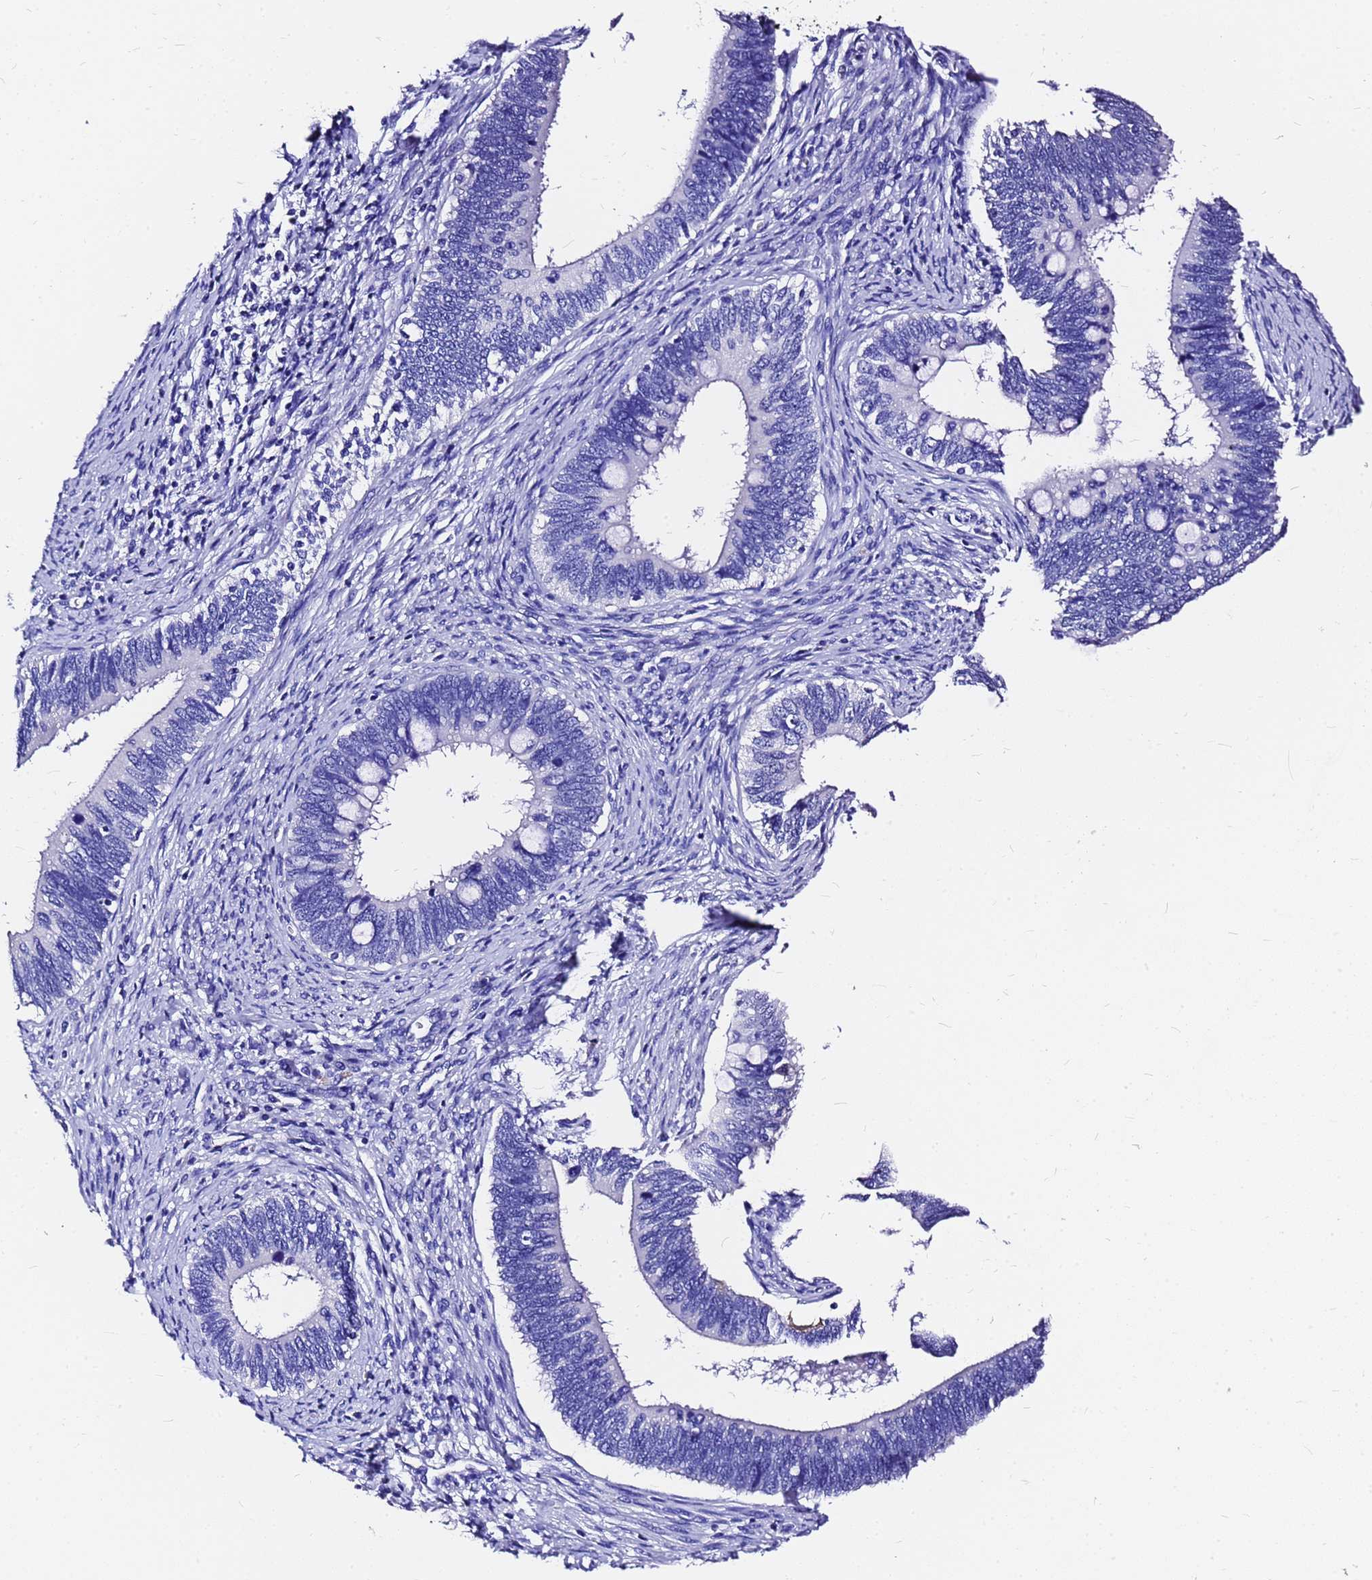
{"staining": {"intensity": "negative", "quantity": "none", "location": "none"}, "tissue": "cervical cancer", "cell_type": "Tumor cells", "image_type": "cancer", "snomed": [{"axis": "morphology", "description": "Adenocarcinoma, NOS"}, {"axis": "topography", "description": "Cervix"}], "caption": "The immunohistochemistry (IHC) micrograph has no significant staining in tumor cells of adenocarcinoma (cervical) tissue.", "gene": "HERC4", "patient": {"sex": "female", "age": 42}}